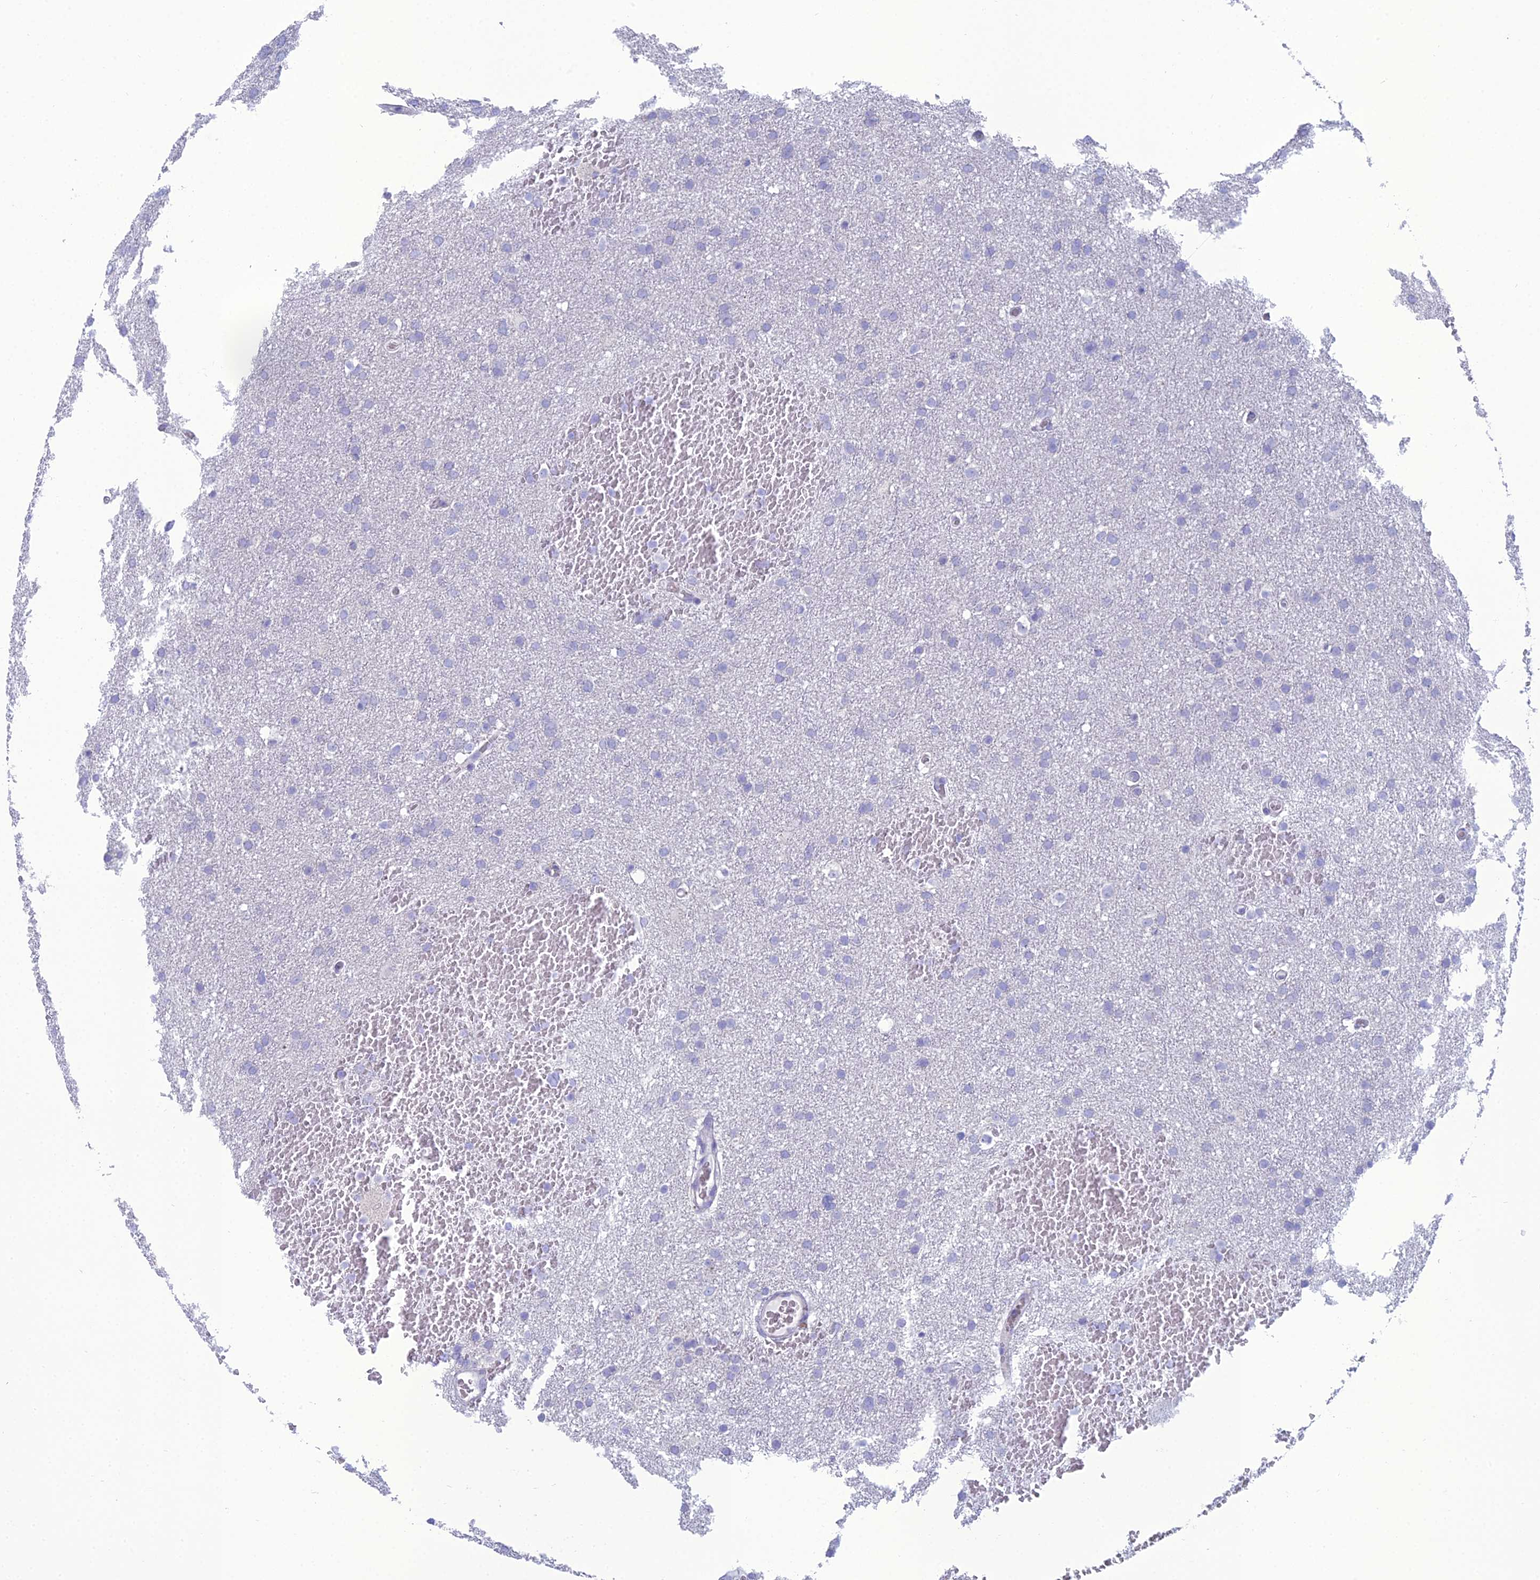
{"staining": {"intensity": "negative", "quantity": "none", "location": "none"}, "tissue": "glioma", "cell_type": "Tumor cells", "image_type": "cancer", "snomed": [{"axis": "morphology", "description": "Glioma, malignant, High grade"}, {"axis": "topography", "description": "Cerebral cortex"}], "caption": "Immunohistochemistry (IHC) image of human malignant glioma (high-grade) stained for a protein (brown), which shows no expression in tumor cells.", "gene": "GNPNAT1", "patient": {"sex": "female", "age": 36}}